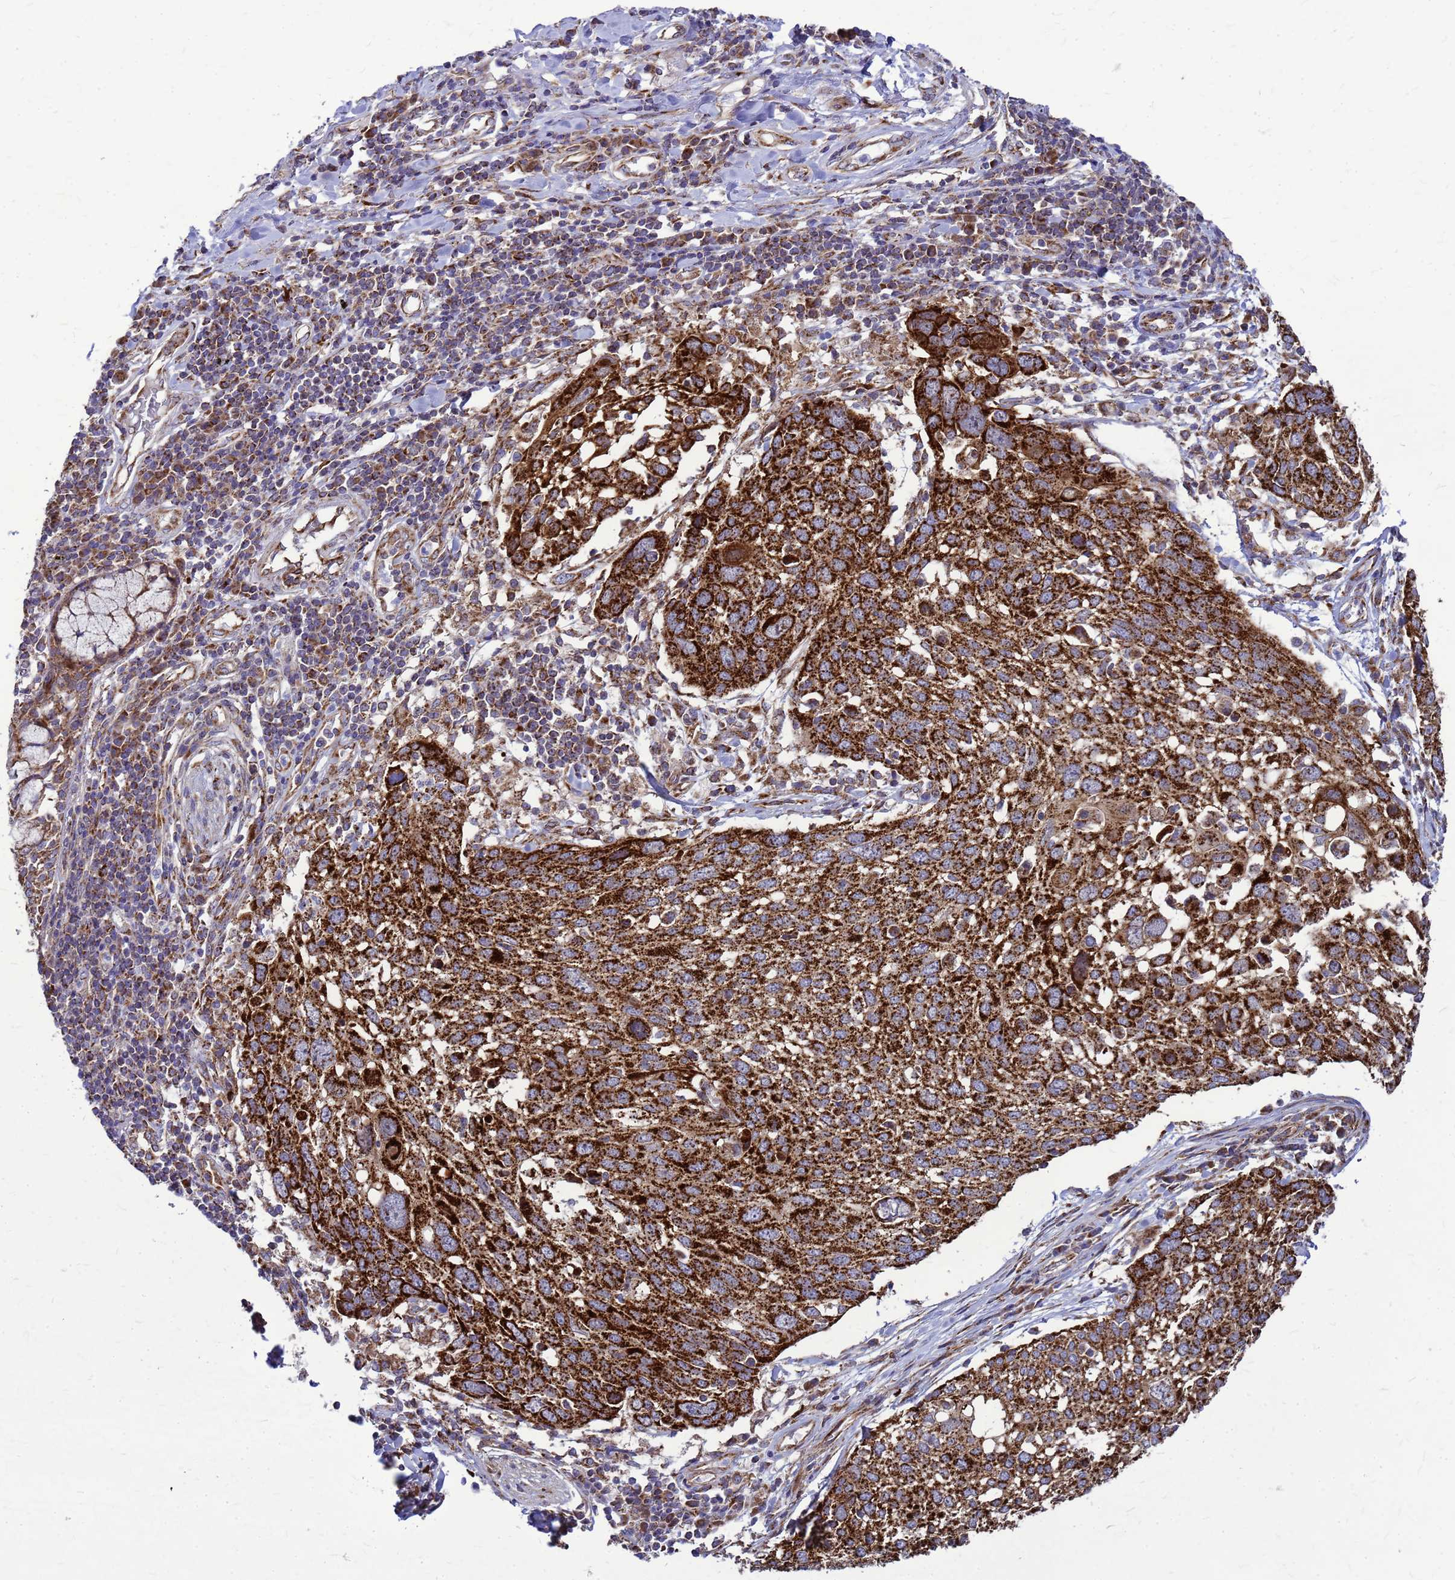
{"staining": {"intensity": "strong", "quantity": ">75%", "location": "cytoplasmic/membranous"}, "tissue": "lung cancer", "cell_type": "Tumor cells", "image_type": "cancer", "snomed": [{"axis": "morphology", "description": "Squamous cell carcinoma, NOS"}, {"axis": "topography", "description": "Lung"}], "caption": "Strong cytoplasmic/membranous staining for a protein is identified in about >75% of tumor cells of lung cancer (squamous cell carcinoma) using immunohistochemistry.", "gene": "FSTL4", "patient": {"sex": "male", "age": 65}}